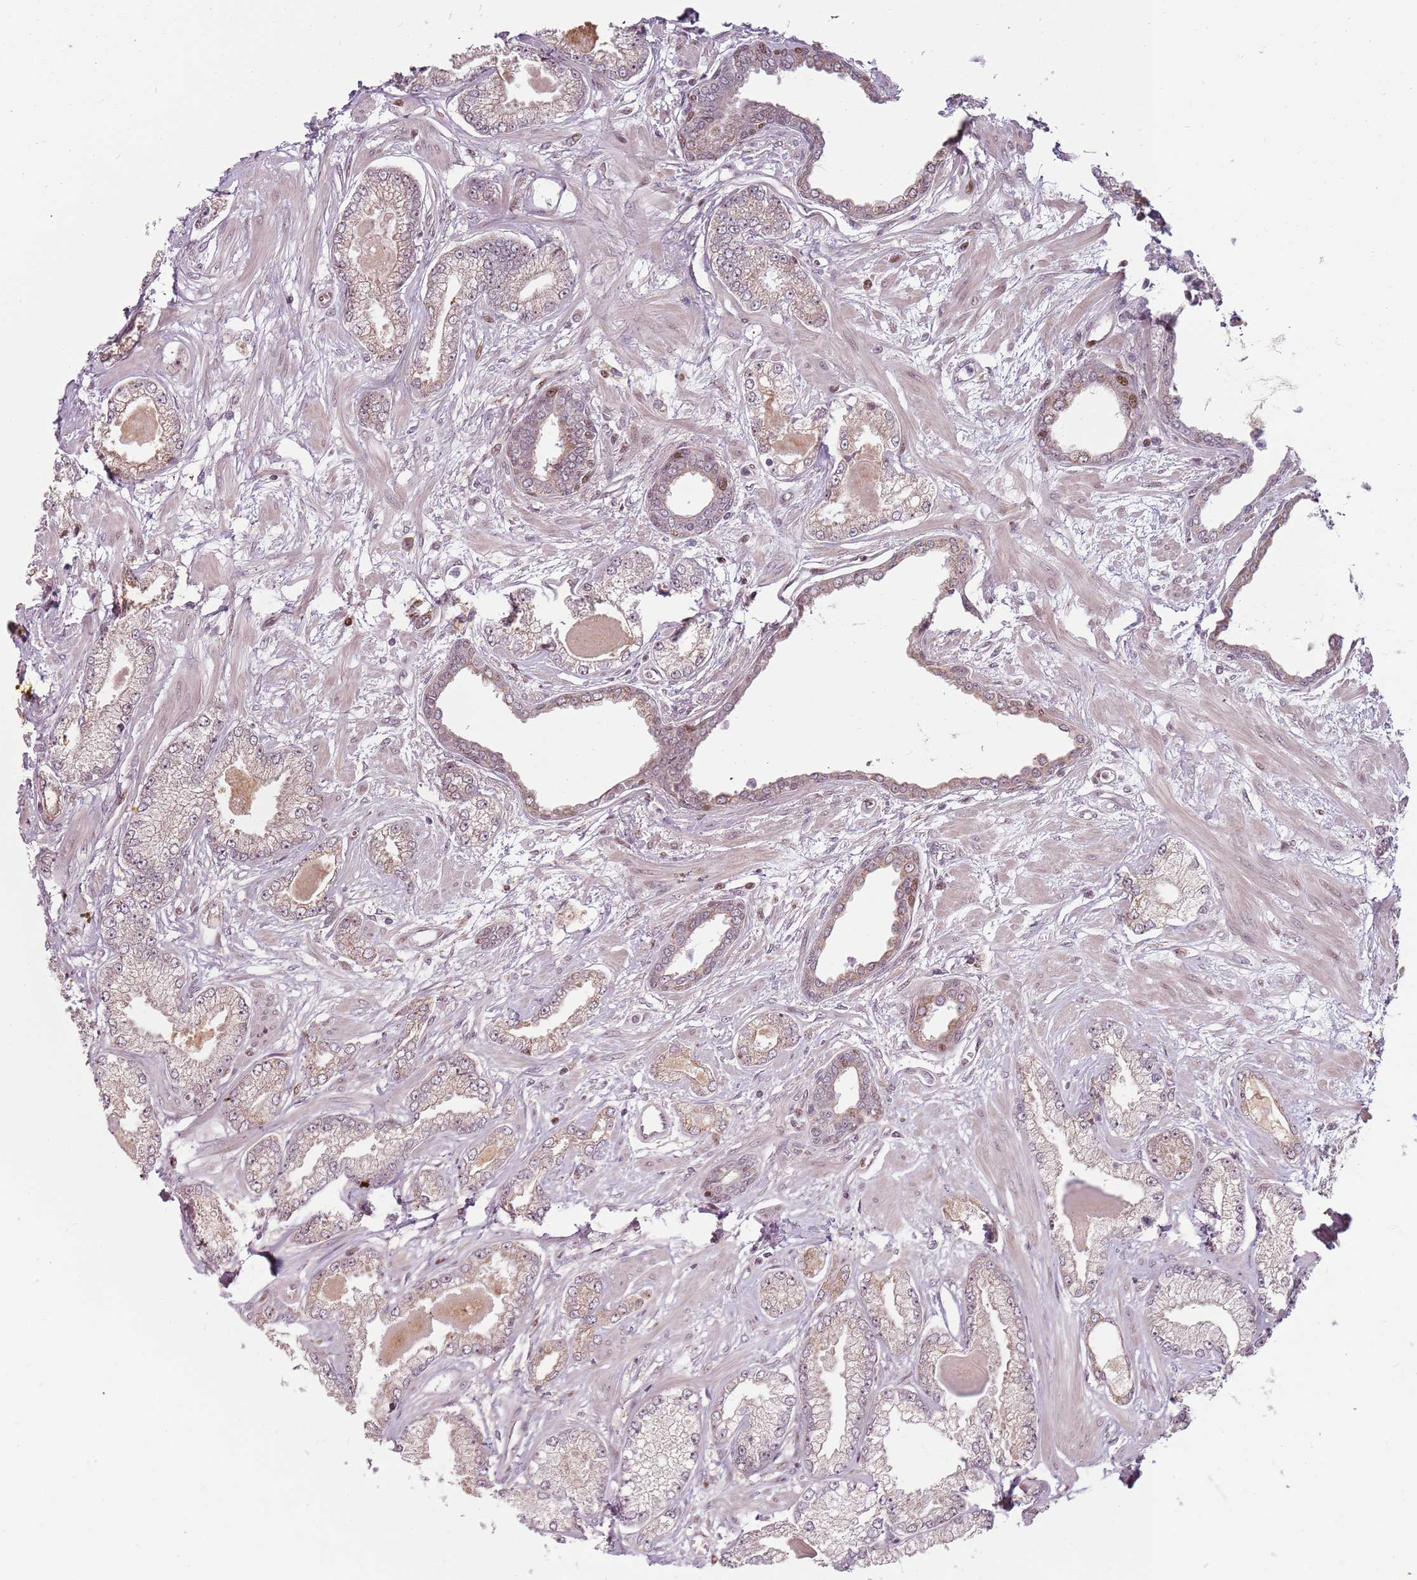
{"staining": {"intensity": "weak", "quantity": "25%-75%", "location": "cytoplasmic/membranous"}, "tissue": "prostate cancer", "cell_type": "Tumor cells", "image_type": "cancer", "snomed": [{"axis": "morphology", "description": "Adenocarcinoma, Low grade"}, {"axis": "topography", "description": "Prostate"}], "caption": "Human prostate cancer (low-grade adenocarcinoma) stained with a brown dye shows weak cytoplasmic/membranous positive staining in approximately 25%-75% of tumor cells.", "gene": "ADGRG1", "patient": {"sex": "male", "age": 64}}